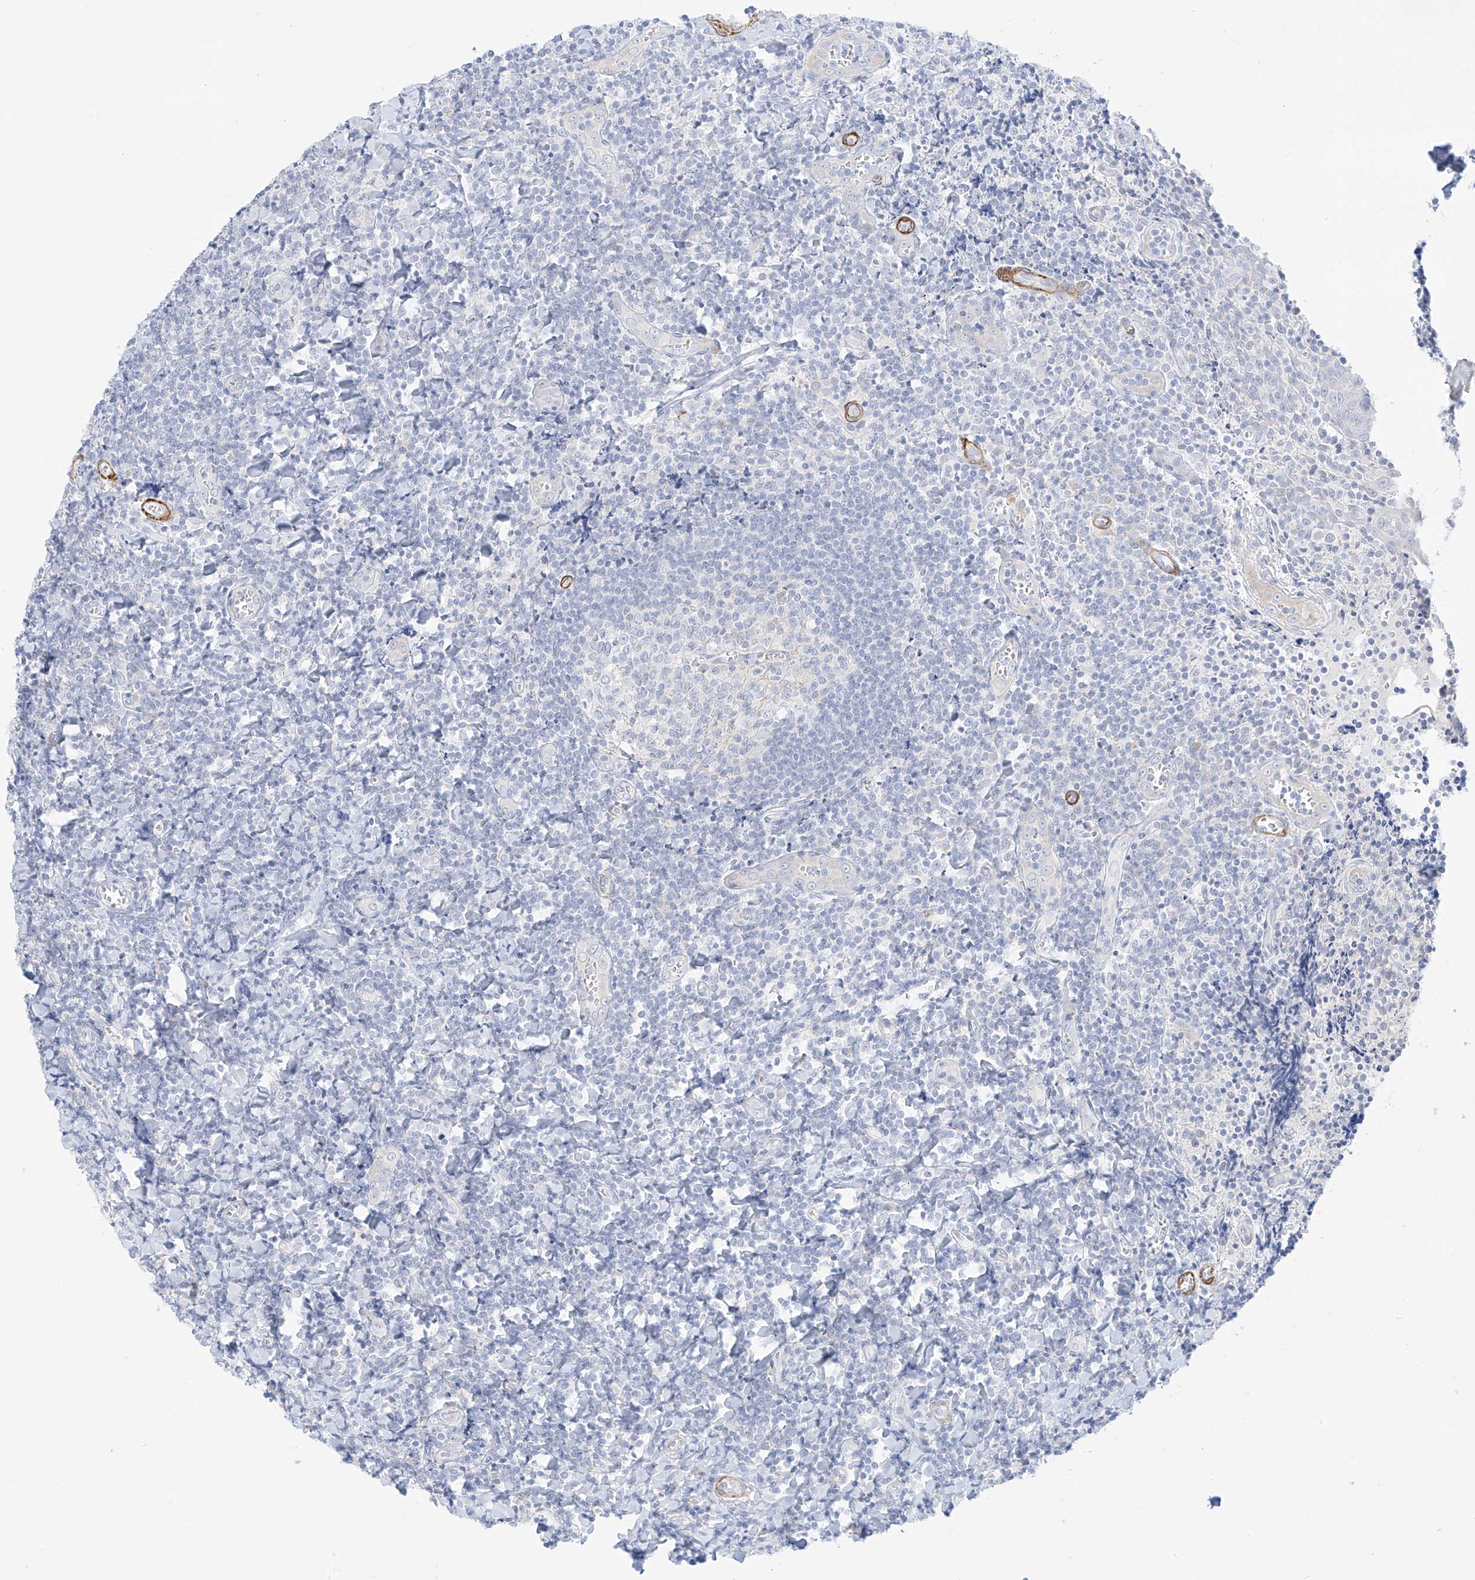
{"staining": {"intensity": "negative", "quantity": "none", "location": "none"}, "tissue": "tonsil", "cell_type": "Germinal center cells", "image_type": "normal", "snomed": [{"axis": "morphology", "description": "Normal tissue, NOS"}, {"axis": "topography", "description": "Tonsil"}], "caption": "Germinal center cells are negative for brown protein staining in benign tonsil. Nuclei are stained in blue.", "gene": "ST3GAL5", "patient": {"sex": "male", "age": 27}}